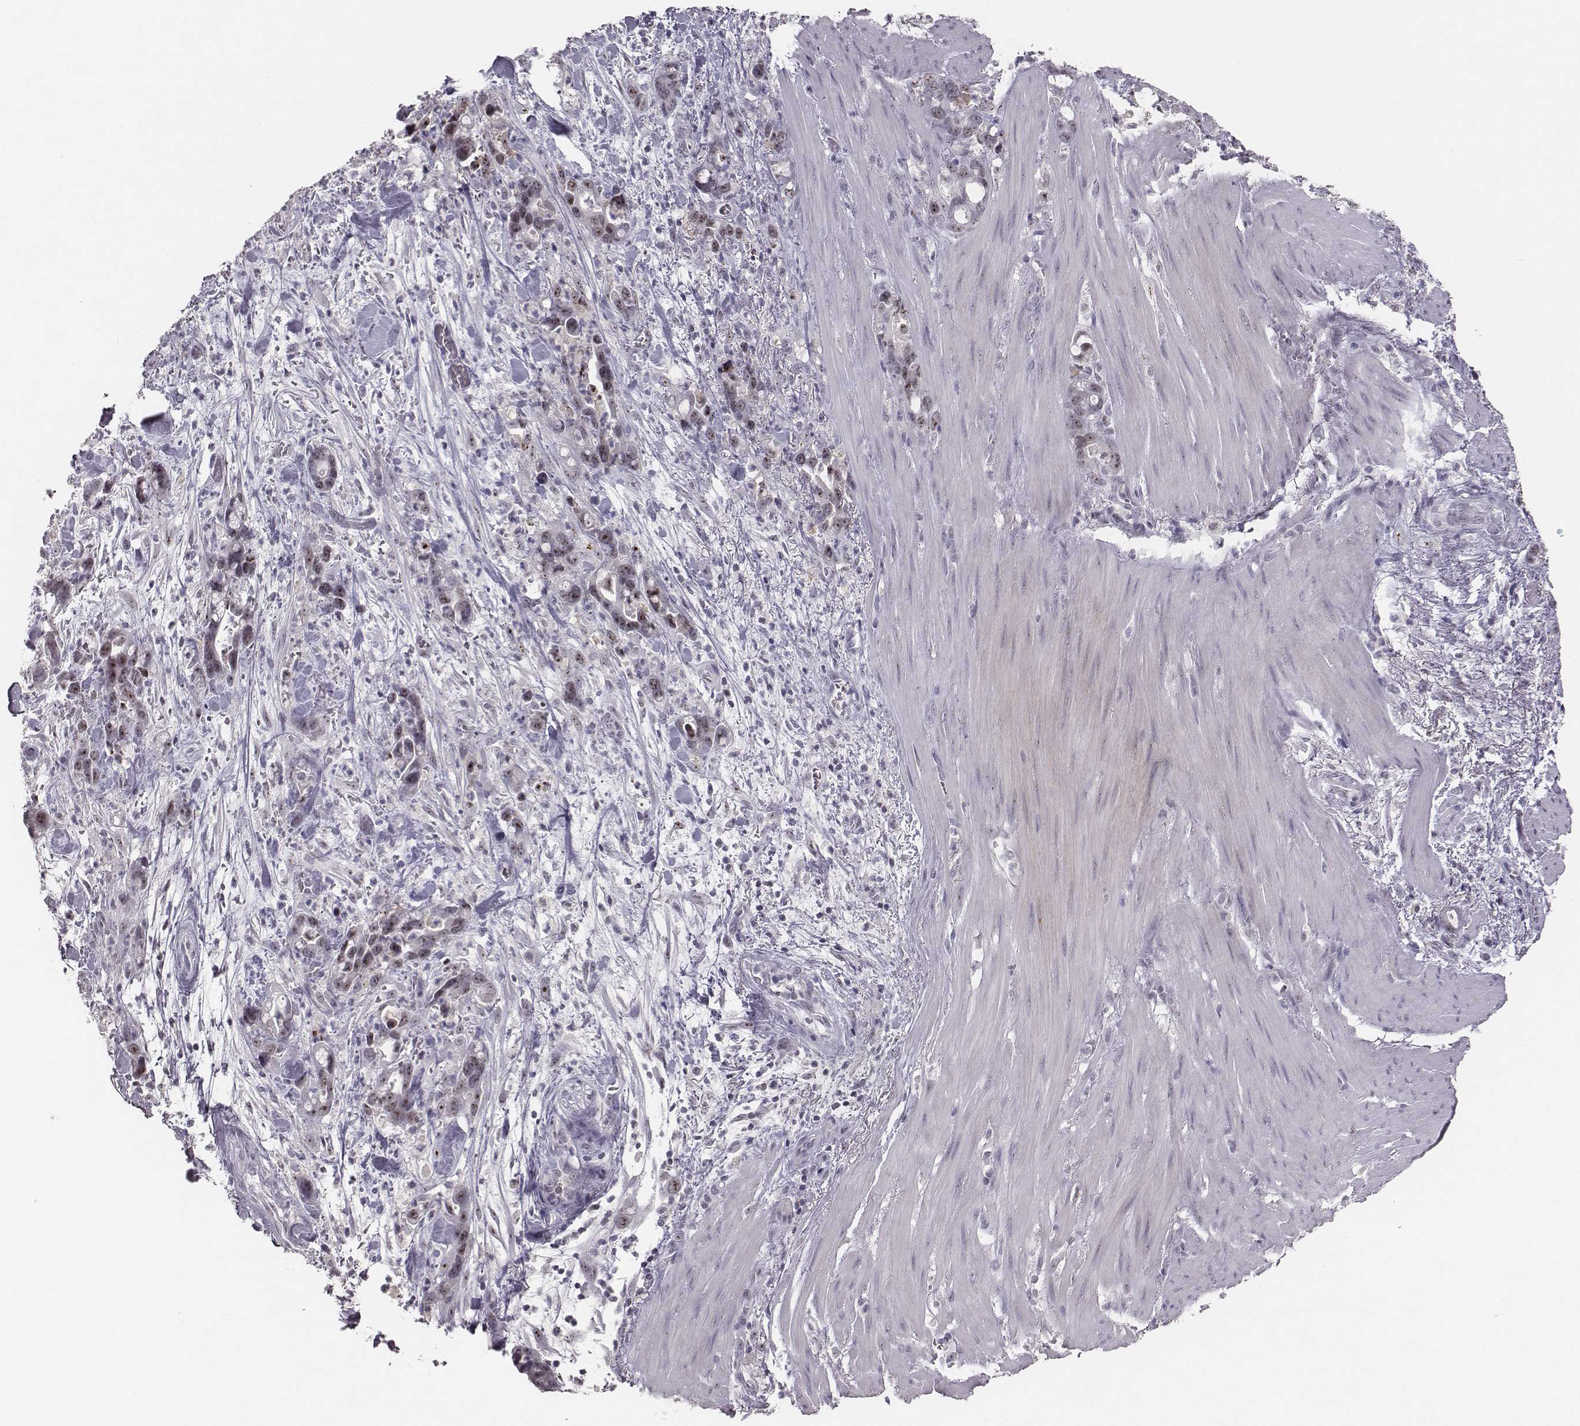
{"staining": {"intensity": "moderate", "quantity": "25%-75%", "location": "nuclear"}, "tissue": "stomach cancer", "cell_type": "Tumor cells", "image_type": "cancer", "snomed": [{"axis": "morphology", "description": "Normal tissue, NOS"}, {"axis": "morphology", "description": "Adenocarcinoma, NOS"}, {"axis": "topography", "description": "Esophagus"}, {"axis": "topography", "description": "Stomach, upper"}], "caption": "Tumor cells show moderate nuclear positivity in about 25%-75% of cells in stomach adenocarcinoma.", "gene": "NIFK", "patient": {"sex": "male", "age": 74}}